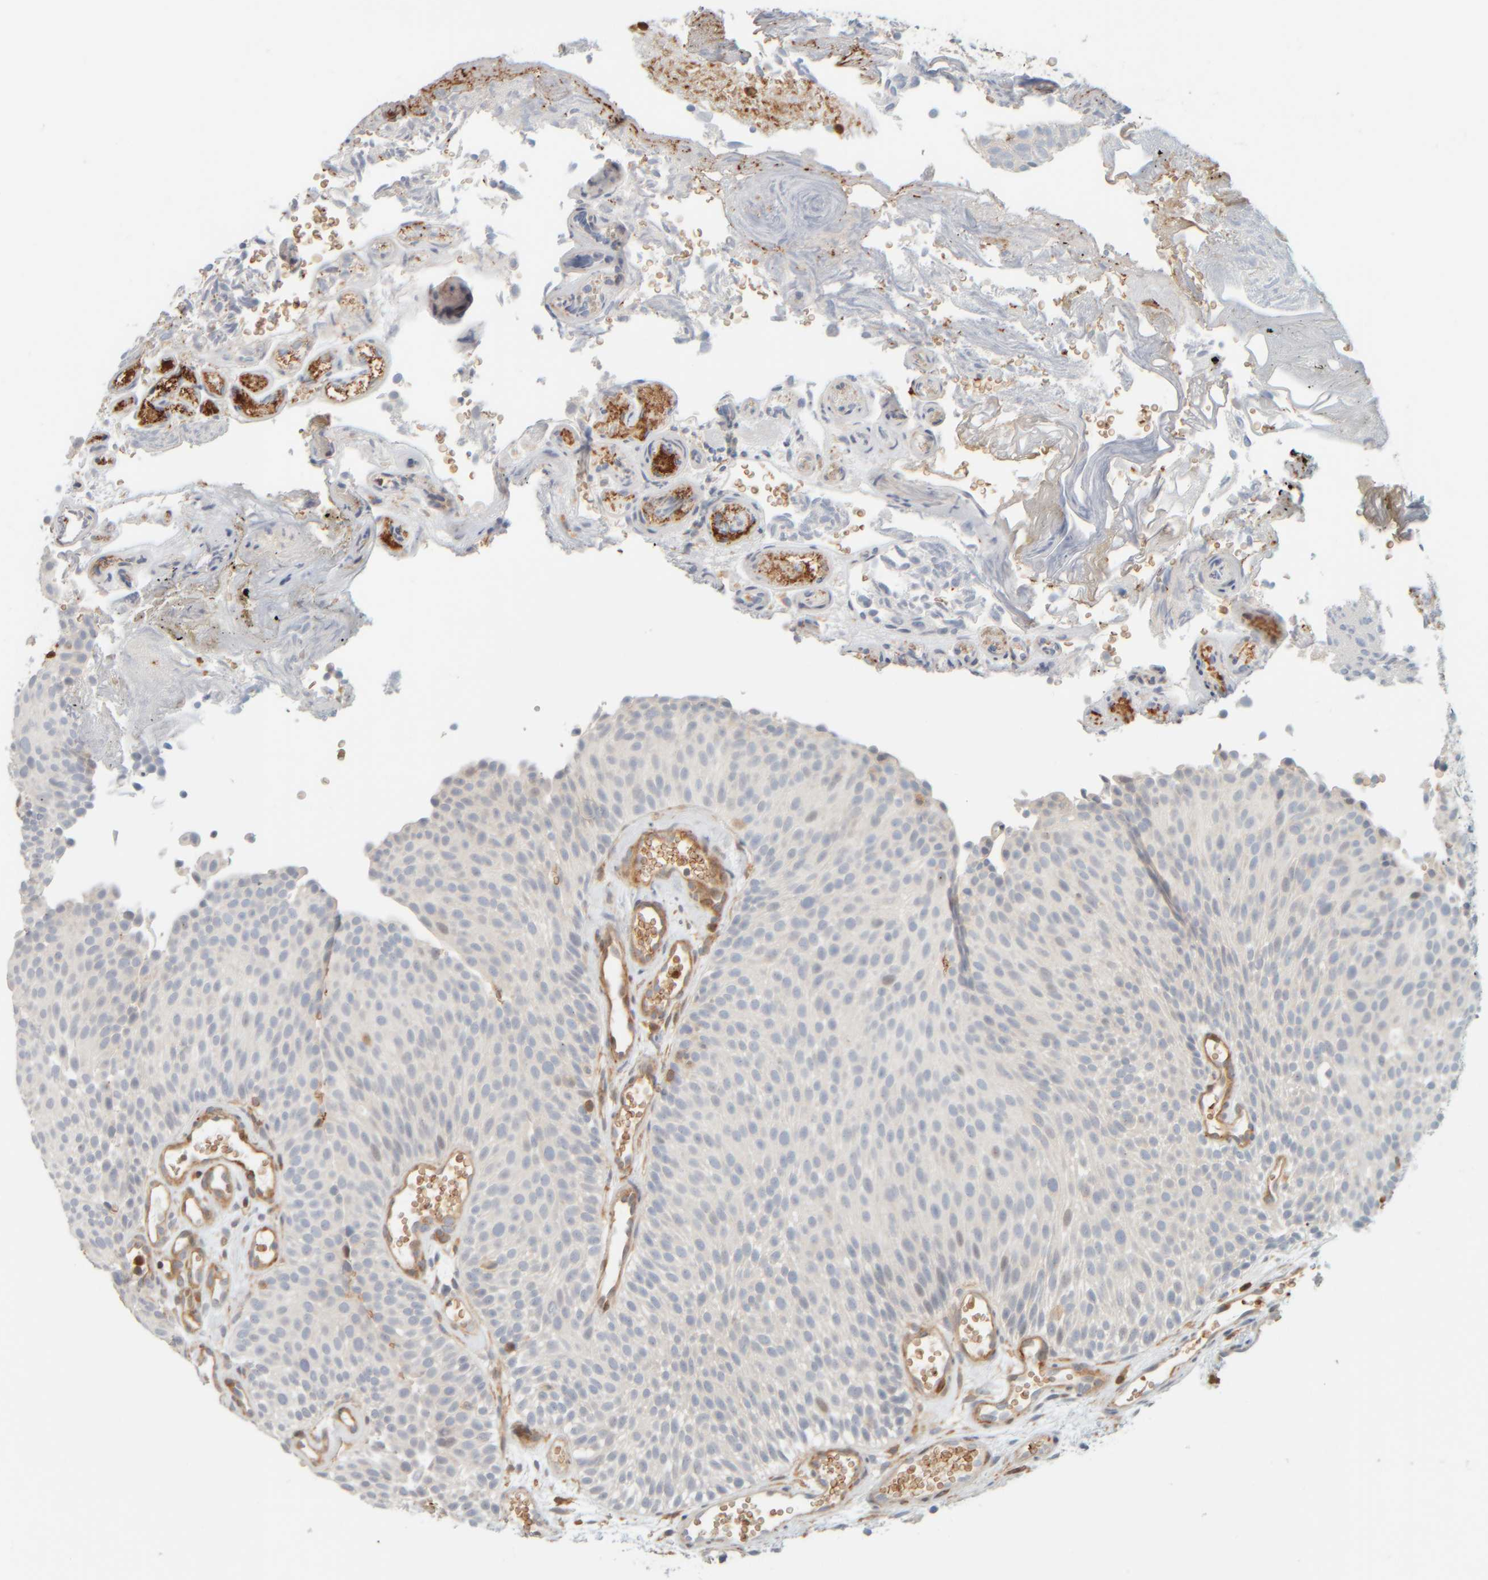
{"staining": {"intensity": "negative", "quantity": "none", "location": "none"}, "tissue": "urothelial cancer", "cell_type": "Tumor cells", "image_type": "cancer", "snomed": [{"axis": "morphology", "description": "Urothelial carcinoma, Low grade"}, {"axis": "topography", "description": "Urinary bladder"}], "caption": "High power microscopy micrograph of an immunohistochemistry photomicrograph of urothelial cancer, revealing no significant staining in tumor cells.", "gene": "PTGES3L-AARSD1", "patient": {"sex": "male", "age": 78}}